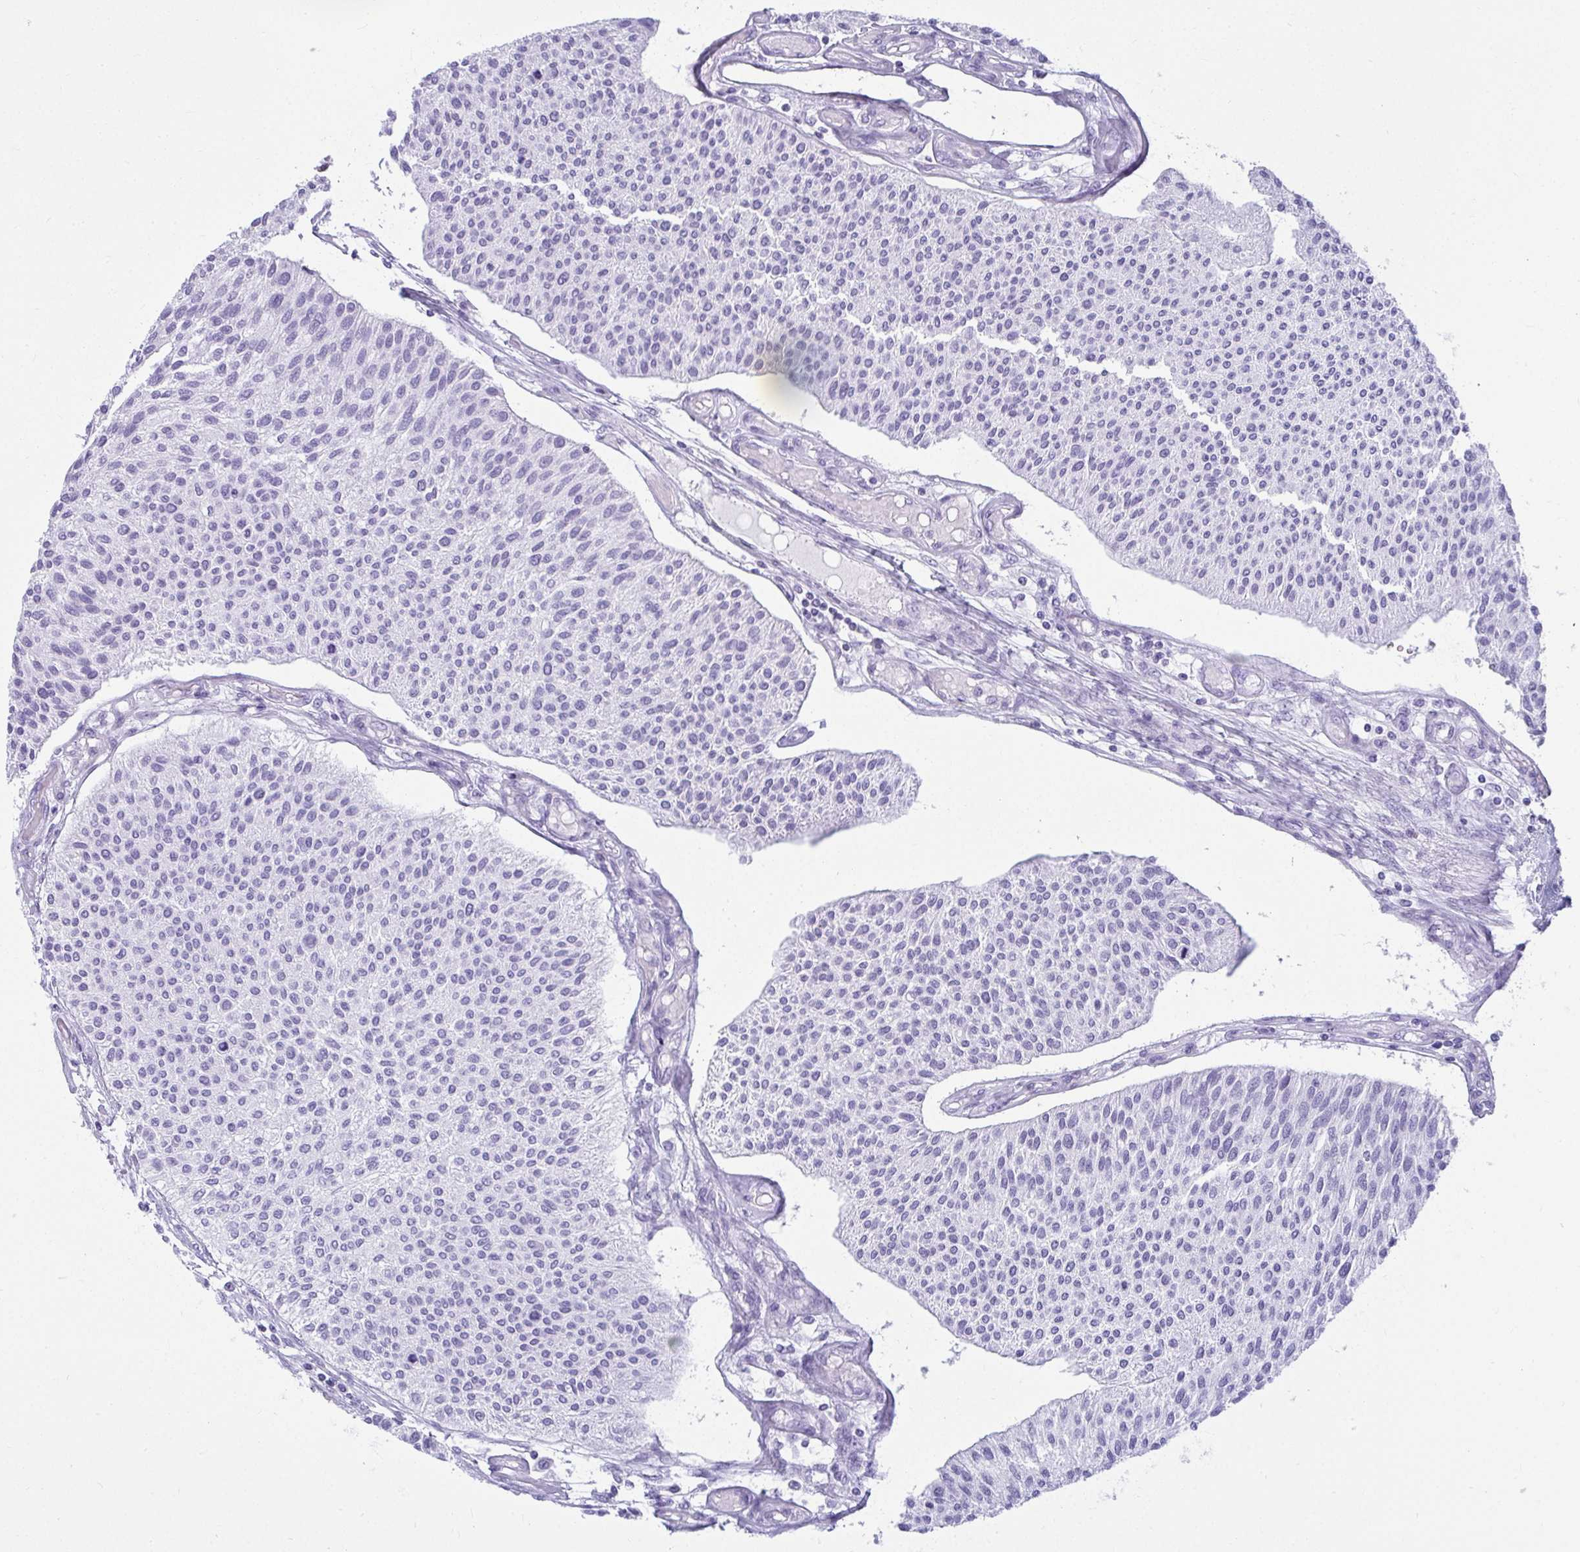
{"staining": {"intensity": "negative", "quantity": "none", "location": "none"}, "tissue": "urothelial cancer", "cell_type": "Tumor cells", "image_type": "cancer", "snomed": [{"axis": "morphology", "description": "Urothelial carcinoma, NOS"}, {"axis": "topography", "description": "Urinary bladder"}], "caption": "The immunohistochemistry (IHC) photomicrograph has no significant positivity in tumor cells of transitional cell carcinoma tissue.", "gene": "CLGN", "patient": {"sex": "male", "age": 55}}